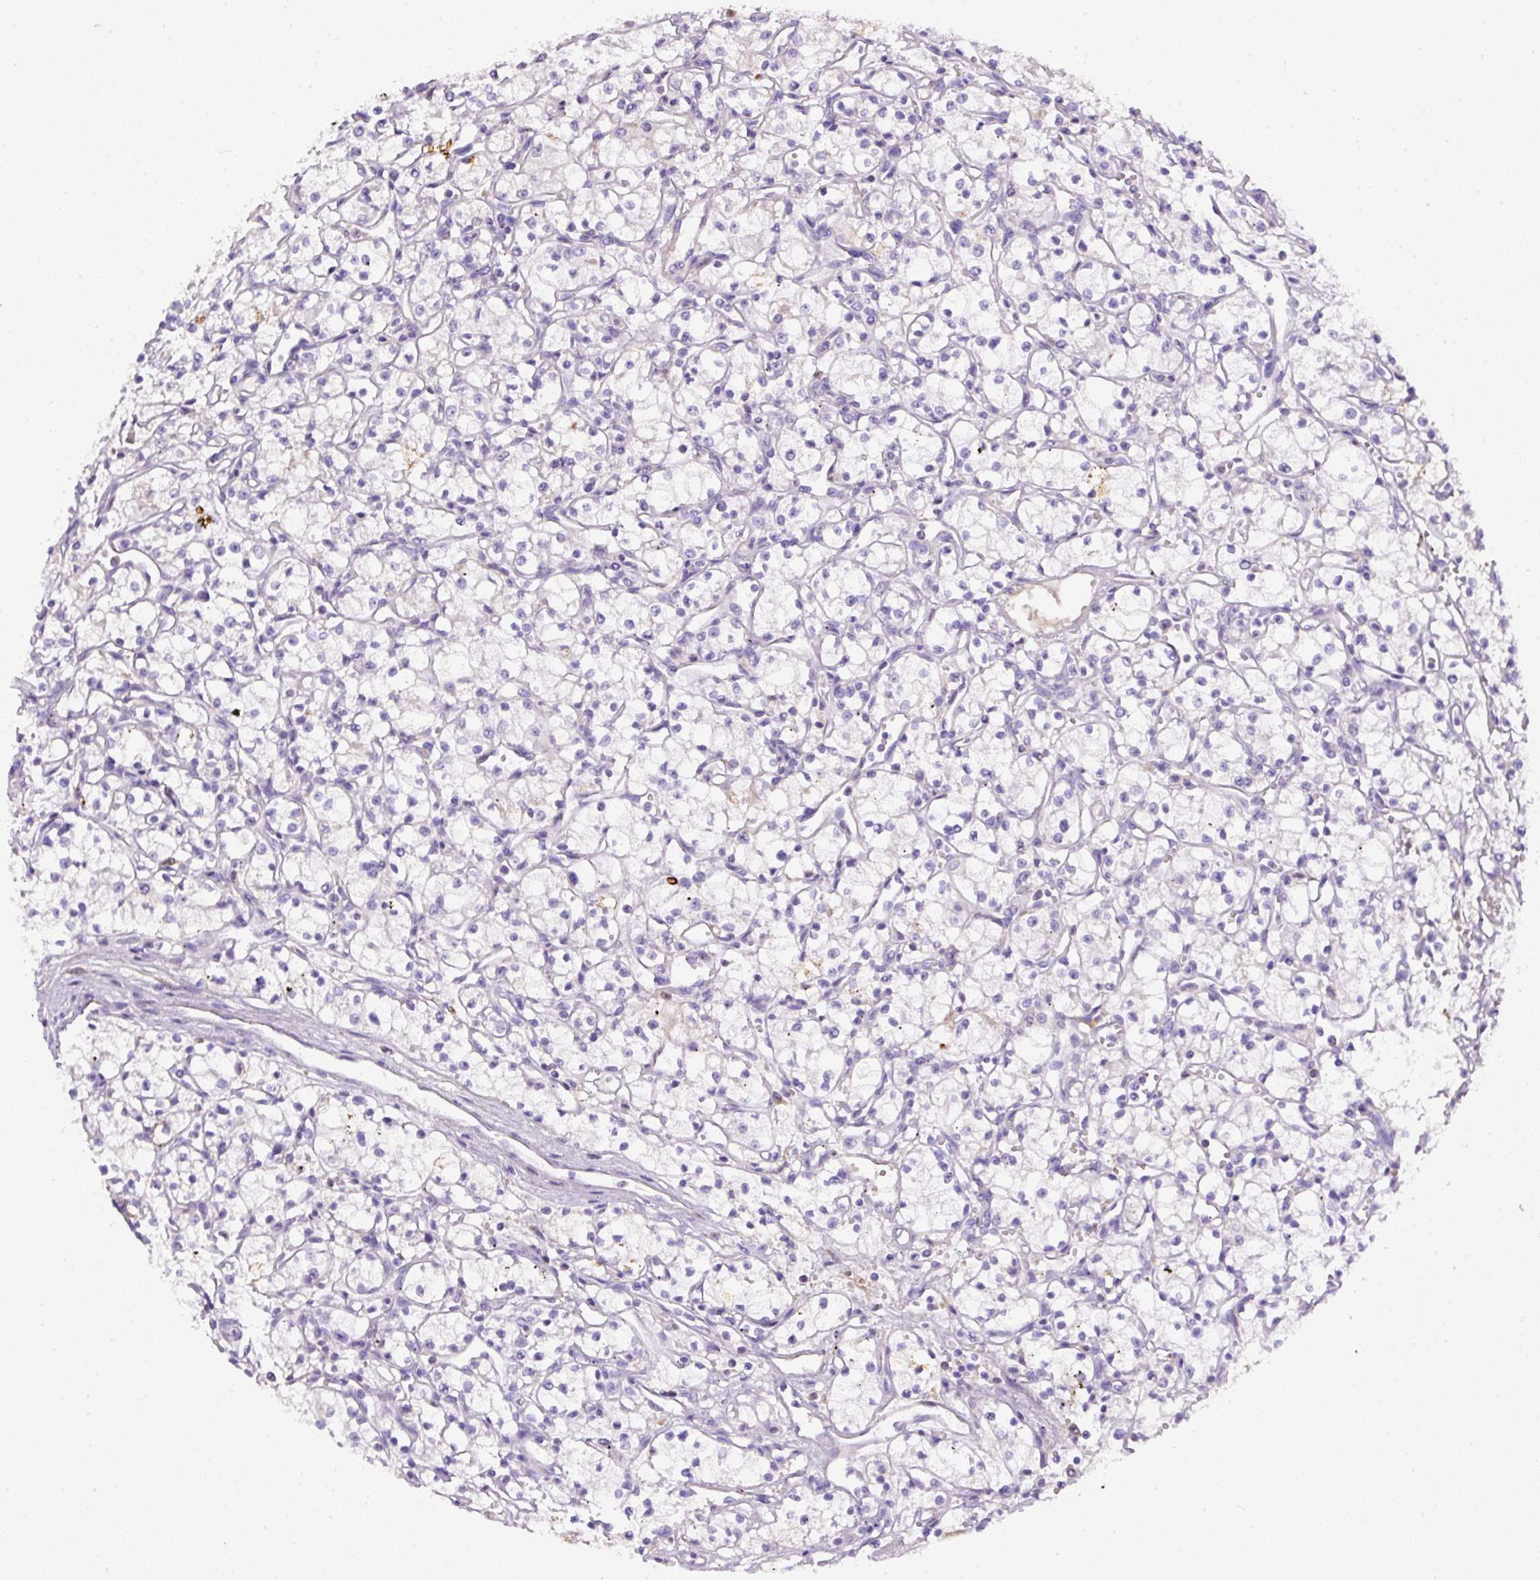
{"staining": {"intensity": "negative", "quantity": "none", "location": "none"}, "tissue": "renal cancer", "cell_type": "Tumor cells", "image_type": "cancer", "snomed": [{"axis": "morphology", "description": "Adenocarcinoma, NOS"}, {"axis": "topography", "description": "Kidney"}], "caption": "High magnification brightfield microscopy of renal cancer stained with DAB (brown) and counterstained with hematoxylin (blue): tumor cells show no significant expression.", "gene": "APCS", "patient": {"sex": "male", "age": 59}}